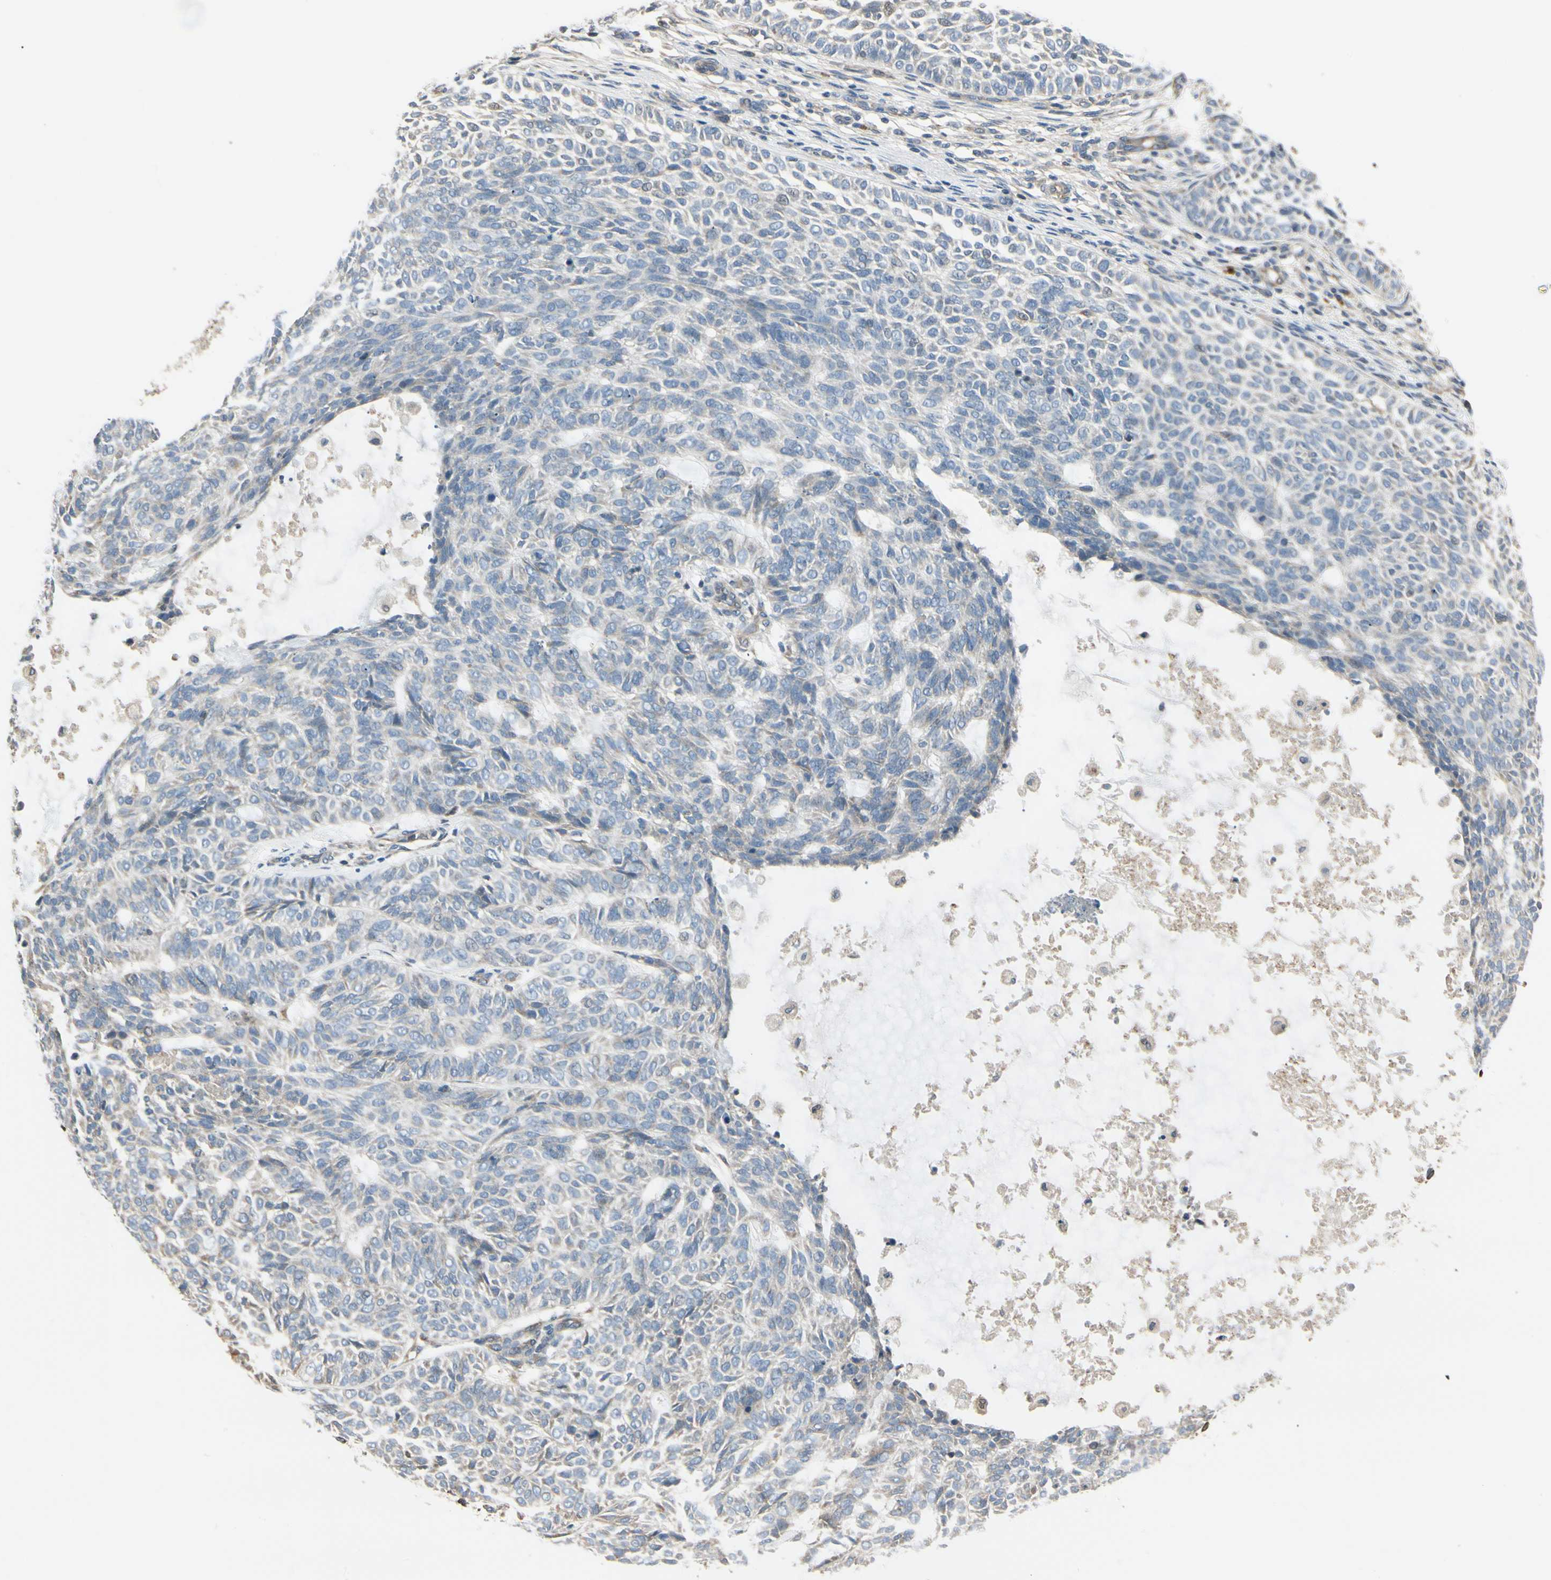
{"staining": {"intensity": "negative", "quantity": "none", "location": "none"}, "tissue": "skin cancer", "cell_type": "Tumor cells", "image_type": "cancer", "snomed": [{"axis": "morphology", "description": "Basal cell carcinoma"}, {"axis": "topography", "description": "Skin"}], "caption": "The photomicrograph exhibits no staining of tumor cells in skin cancer. The staining is performed using DAB brown chromogen with nuclei counter-stained in using hematoxylin.", "gene": "NUCB2", "patient": {"sex": "male", "age": 87}}